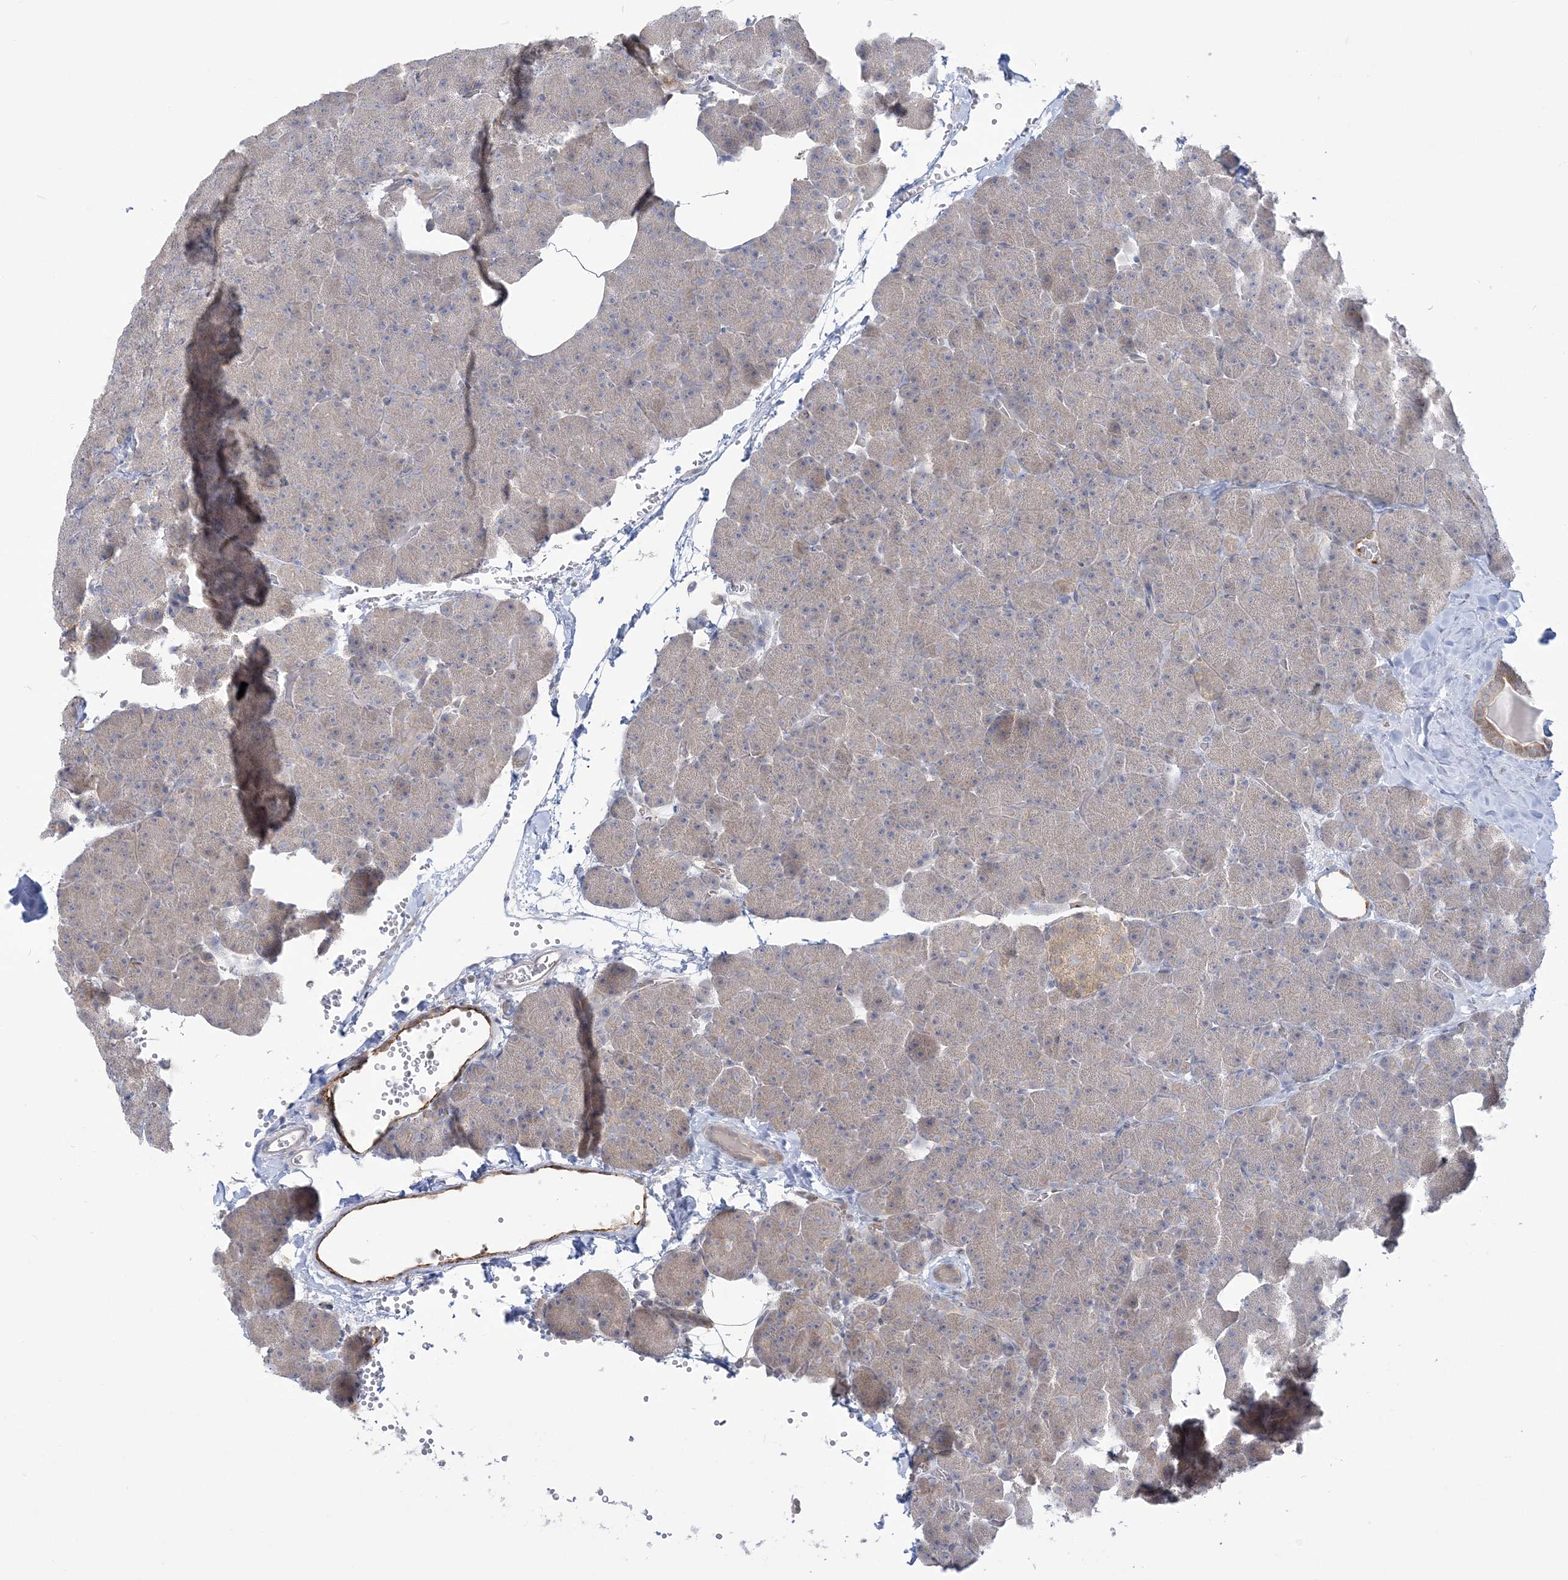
{"staining": {"intensity": "weak", "quantity": "<25%", "location": "cytoplasmic/membranous"}, "tissue": "pancreas", "cell_type": "Exocrine glandular cells", "image_type": "normal", "snomed": [{"axis": "morphology", "description": "Normal tissue, NOS"}, {"axis": "morphology", "description": "Carcinoid, malignant, NOS"}, {"axis": "topography", "description": "Pancreas"}], "caption": "Micrograph shows no protein expression in exocrine glandular cells of unremarkable pancreas. Nuclei are stained in blue.", "gene": "INPP1", "patient": {"sex": "female", "age": 35}}